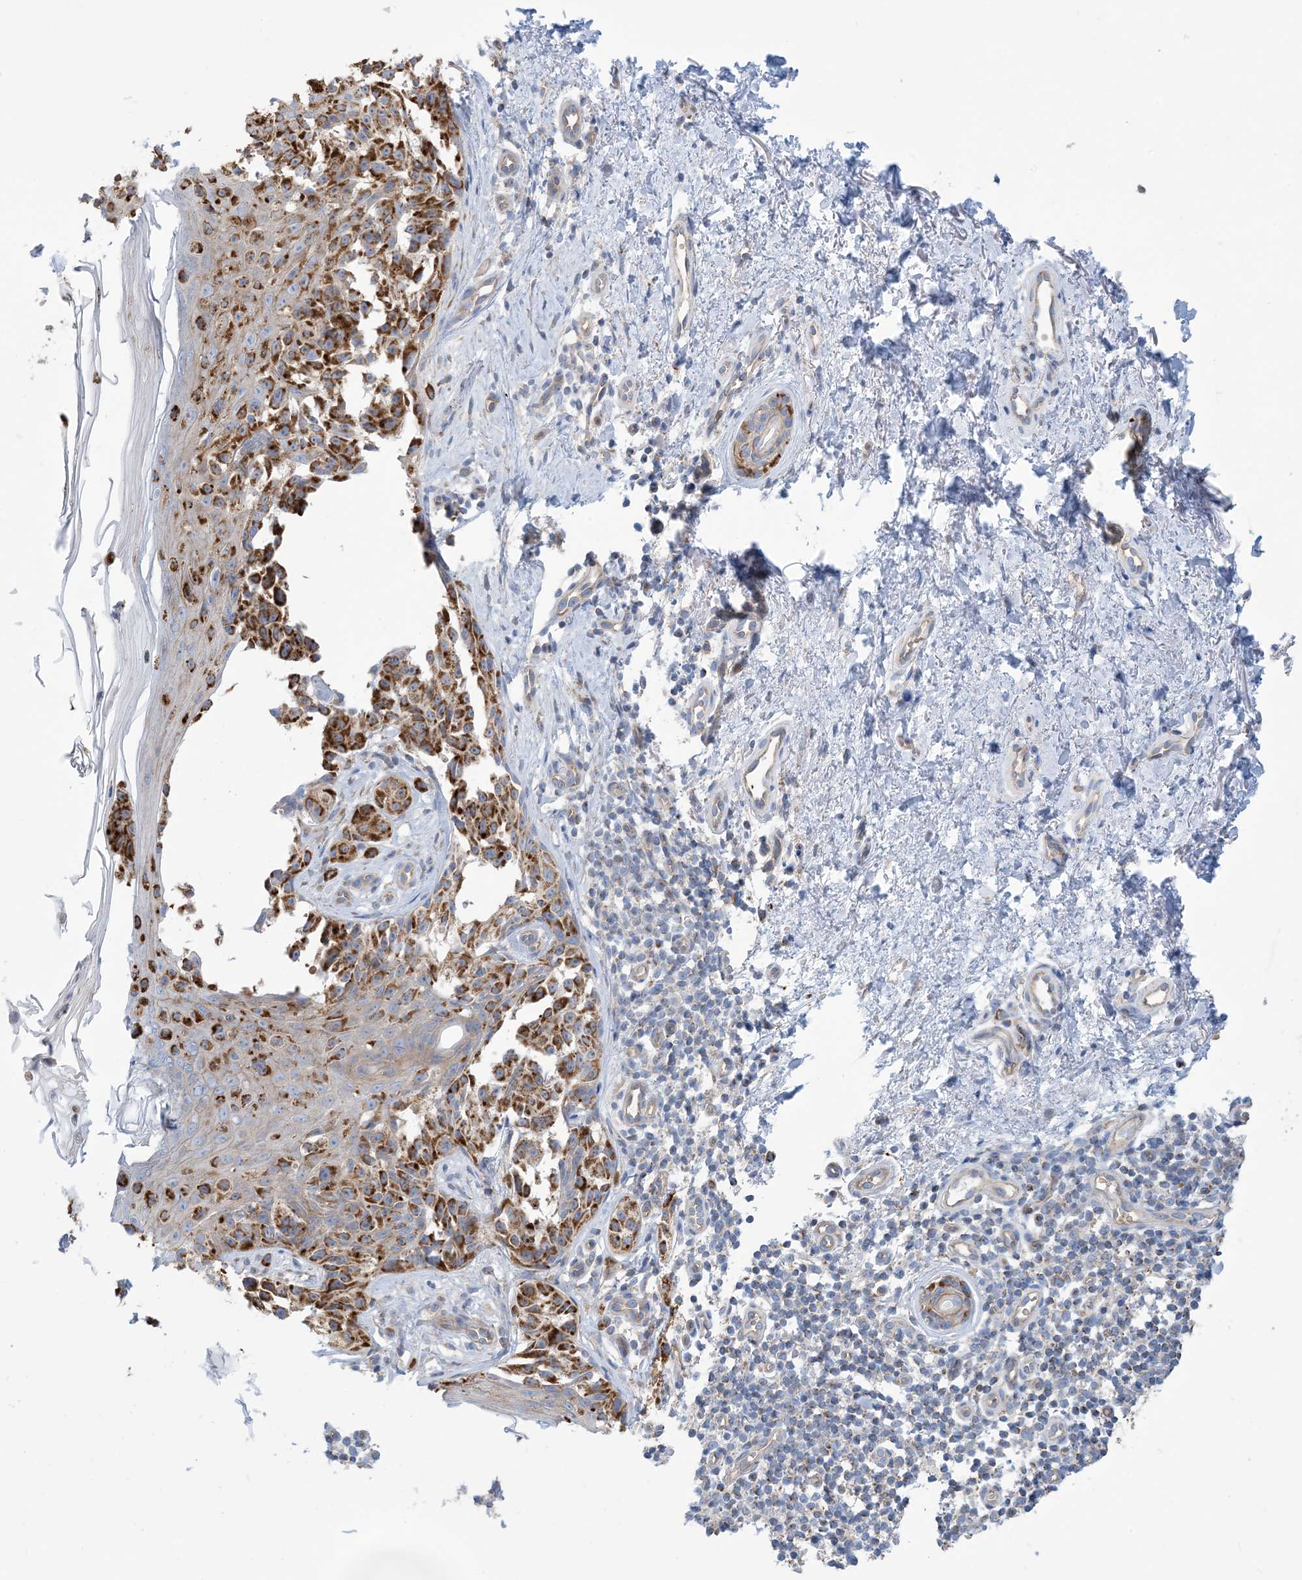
{"staining": {"intensity": "moderate", "quantity": ">75%", "location": "cytoplasmic/membranous"}, "tissue": "melanoma", "cell_type": "Tumor cells", "image_type": "cancer", "snomed": [{"axis": "morphology", "description": "Malignant melanoma, NOS"}, {"axis": "topography", "description": "Skin"}], "caption": "A photomicrograph showing moderate cytoplasmic/membranous expression in about >75% of tumor cells in melanoma, as visualized by brown immunohistochemical staining.", "gene": "PHOSPHO2", "patient": {"sex": "female", "age": 50}}